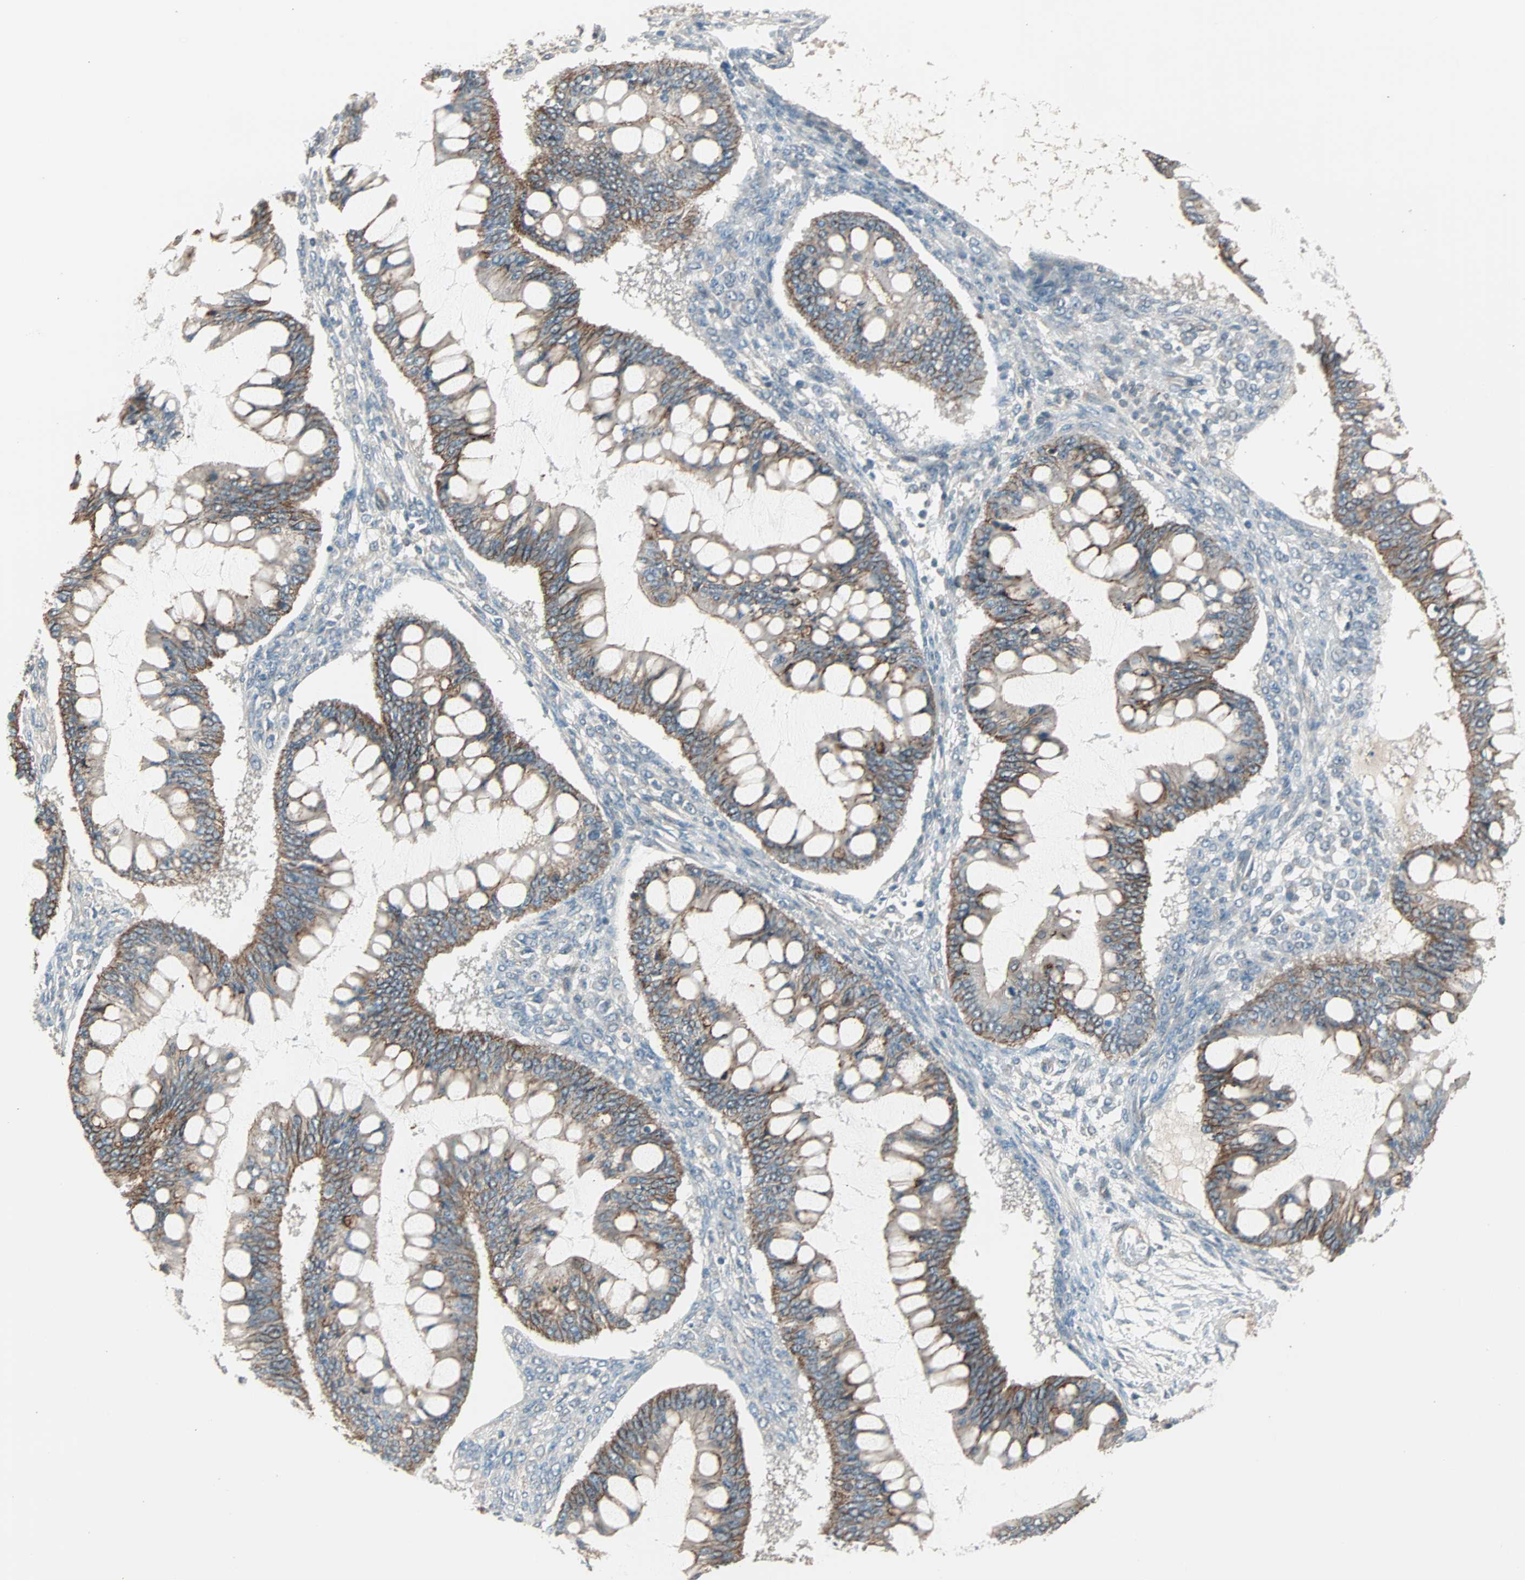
{"staining": {"intensity": "moderate", "quantity": ">75%", "location": "cytoplasmic/membranous"}, "tissue": "ovarian cancer", "cell_type": "Tumor cells", "image_type": "cancer", "snomed": [{"axis": "morphology", "description": "Cystadenocarcinoma, mucinous, NOS"}, {"axis": "topography", "description": "Ovary"}], "caption": "The image displays immunohistochemical staining of ovarian mucinous cystadenocarcinoma. There is moderate cytoplasmic/membranous expression is seen in about >75% of tumor cells. The protein is shown in brown color, while the nuclei are stained blue.", "gene": "MAP3K21", "patient": {"sex": "female", "age": 73}}